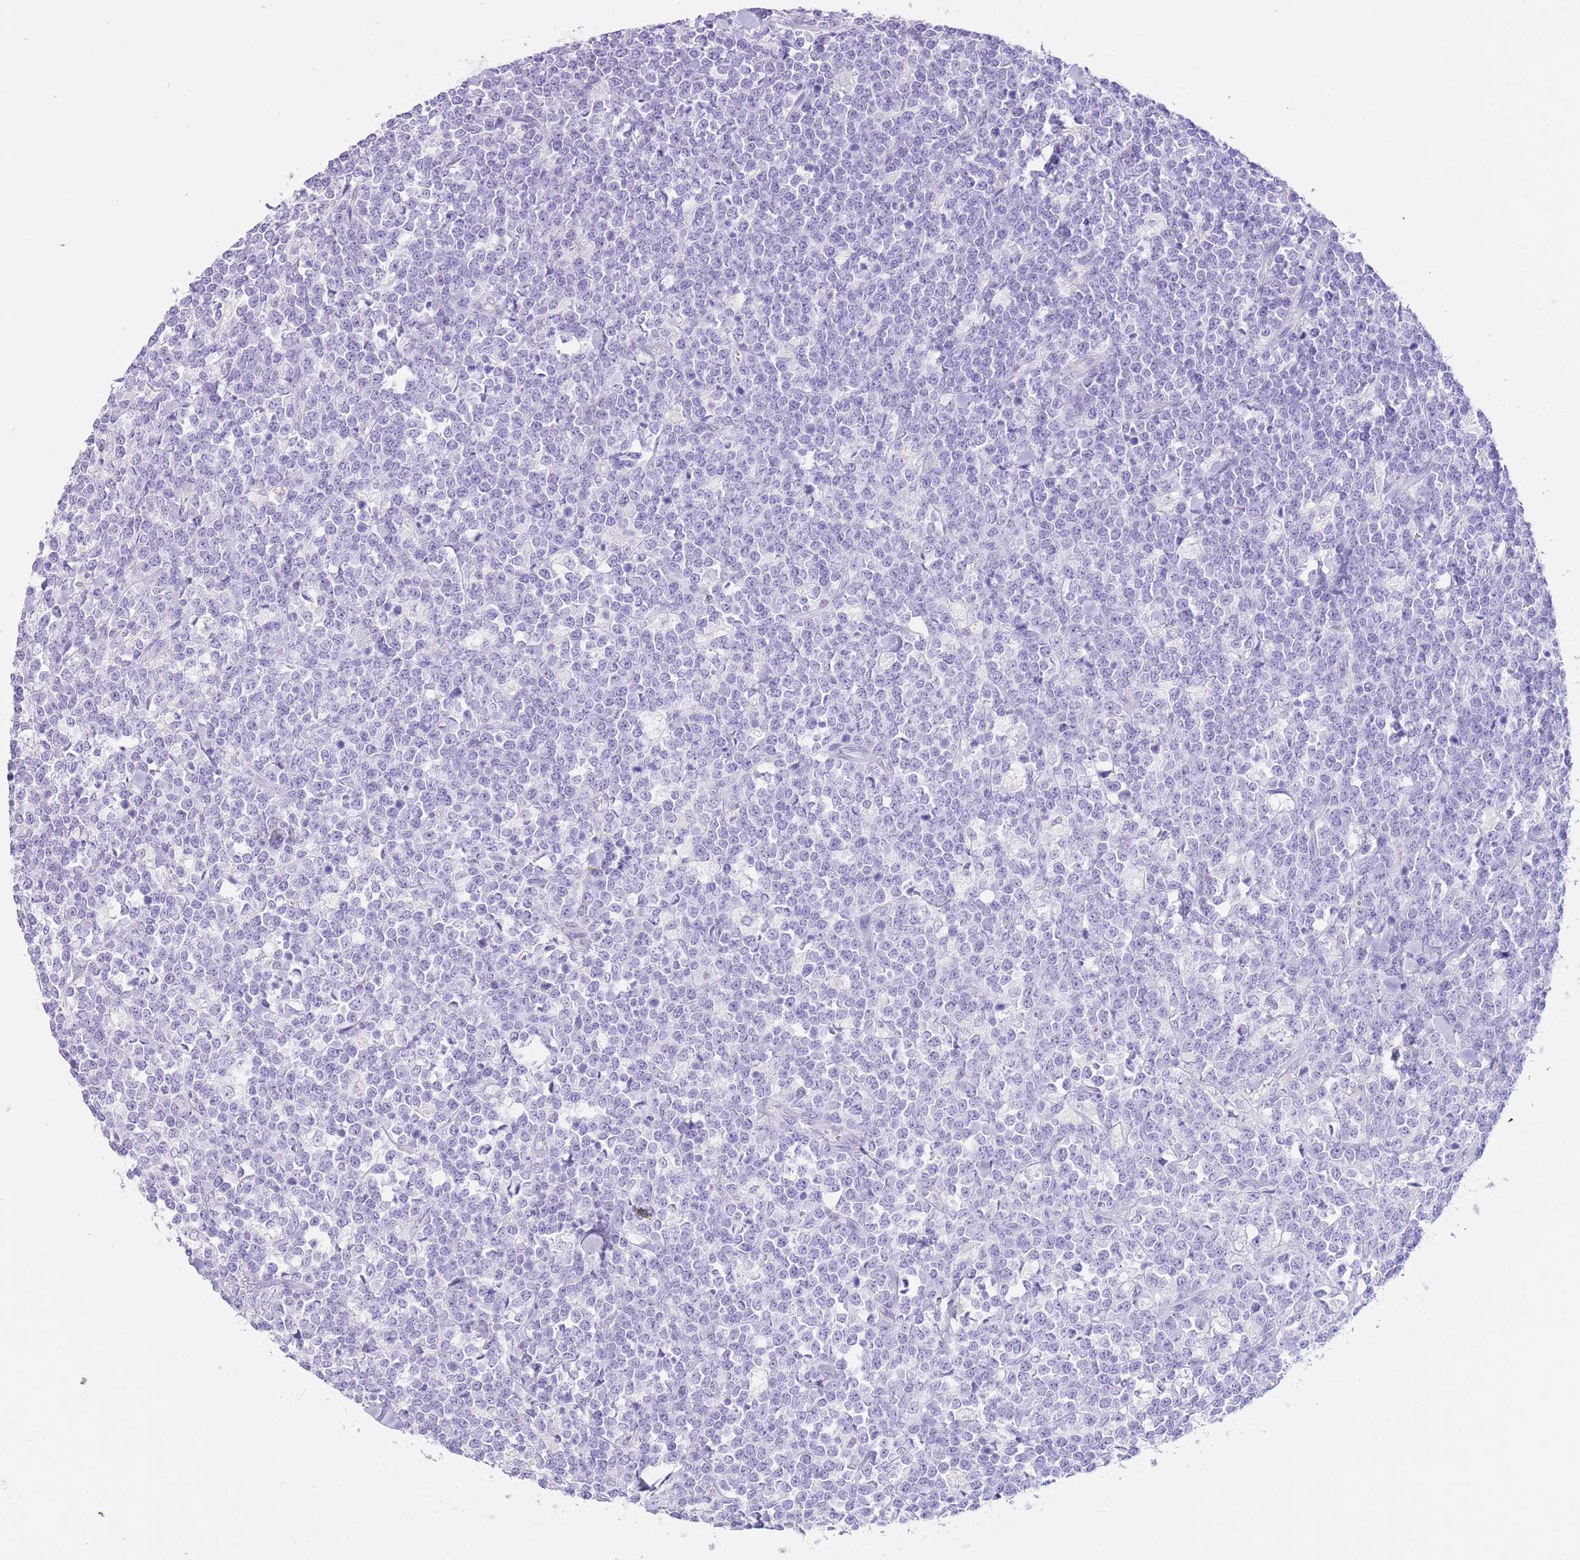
{"staining": {"intensity": "negative", "quantity": "none", "location": "none"}, "tissue": "lymphoma", "cell_type": "Tumor cells", "image_type": "cancer", "snomed": [{"axis": "morphology", "description": "Malignant lymphoma, non-Hodgkin's type, High grade"}, {"axis": "topography", "description": "Small intestine"}], "caption": "IHC histopathology image of human high-grade malignant lymphoma, non-Hodgkin's type stained for a protein (brown), which displays no positivity in tumor cells. (Immunohistochemistry, brightfield microscopy, high magnification).", "gene": "SLC7A14", "patient": {"sex": "male", "age": 8}}